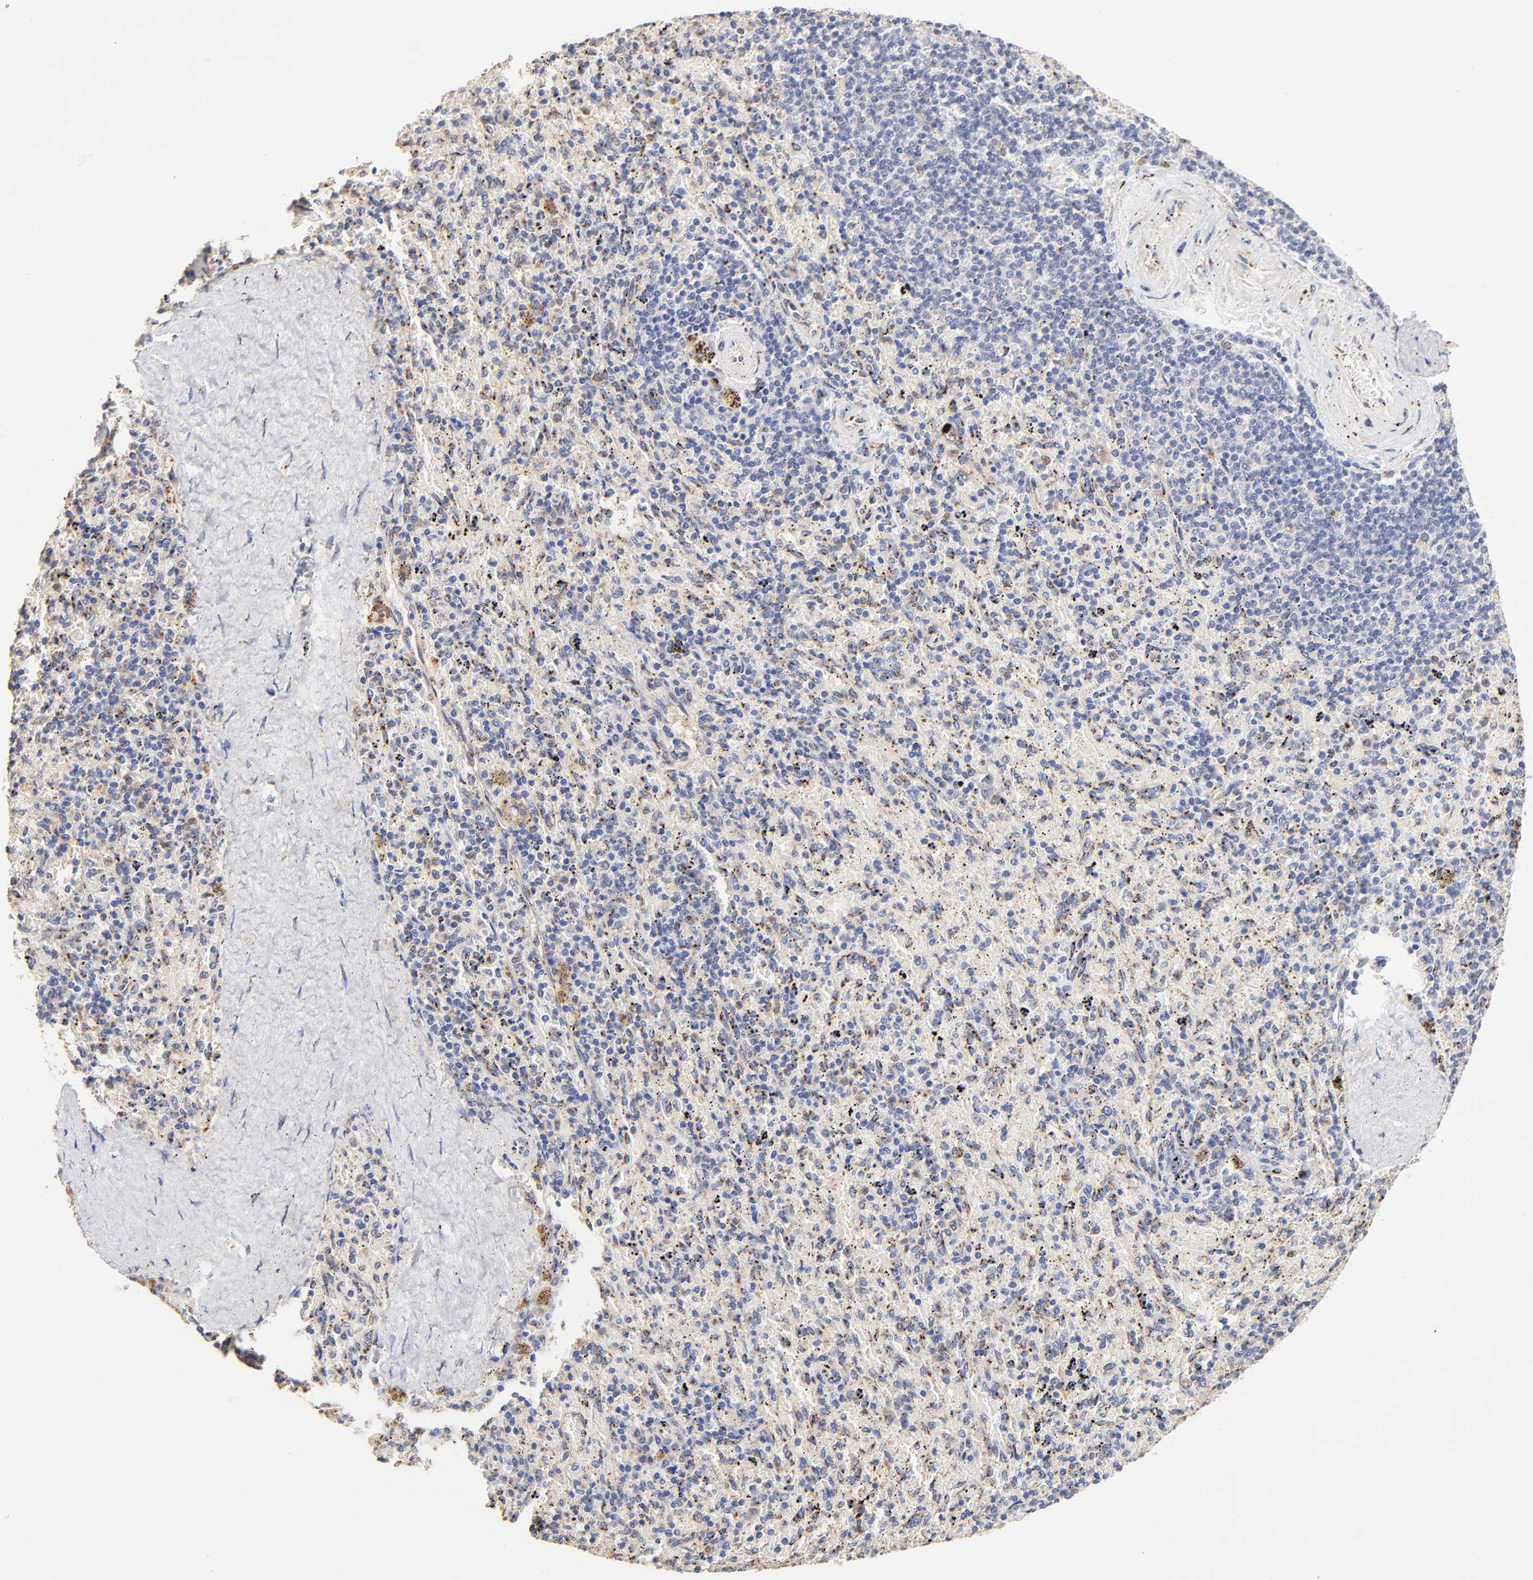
{"staining": {"intensity": "moderate", "quantity": "25%-75%", "location": "cytoplasmic/membranous"}, "tissue": "spleen", "cell_type": "Cells in red pulp", "image_type": "normal", "snomed": [{"axis": "morphology", "description": "Normal tissue, NOS"}, {"axis": "topography", "description": "Spleen"}], "caption": "This histopathology image exhibits IHC staining of unremarkable spleen, with medium moderate cytoplasmic/membranous expression in about 25%-75% of cells in red pulp.", "gene": "FMNL3", "patient": {"sex": "female", "age": 43}}